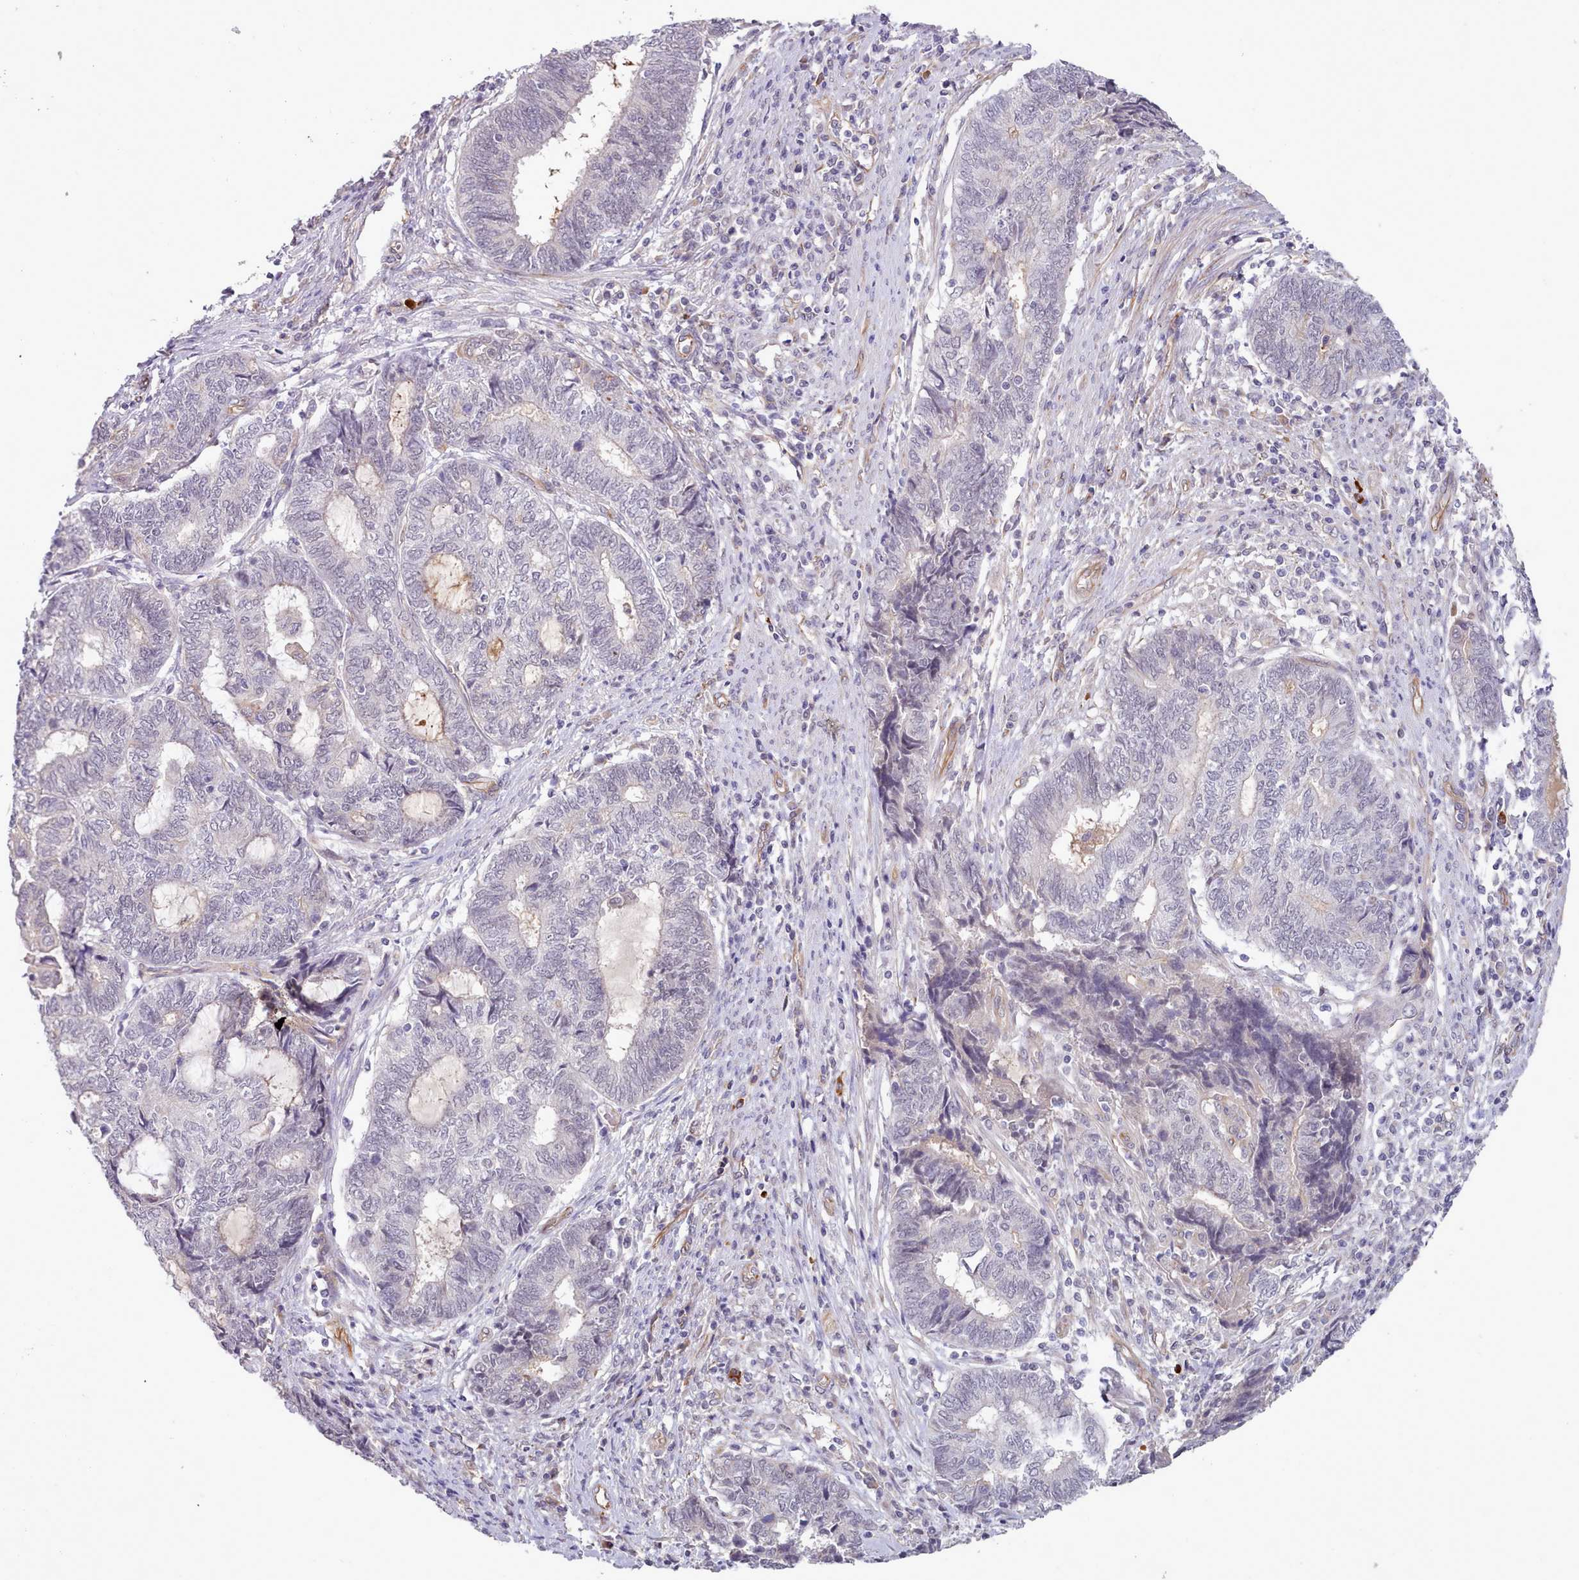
{"staining": {"intensity": "negative", "quantity": "none", "location": "none"}, "tissue": "endometrial cancer", "cell_type": "Tumor cells", "image_type": "cancer", "snomed": [{"axis": "morphology", "description": "Adenocarcinoma, NOS"}, {"axis": "topography", "description": "Uterus"}, {"axis": "topography", "description": "Endometrium"}], "caption": "Human endometrial cancer (adenocarcinoma) stained for a protein using immunohistochemistry (IHC) displays no staining in tumor cells.", "gene": "ZC3H13", "patient": {"sex": "female", "age": 70}}